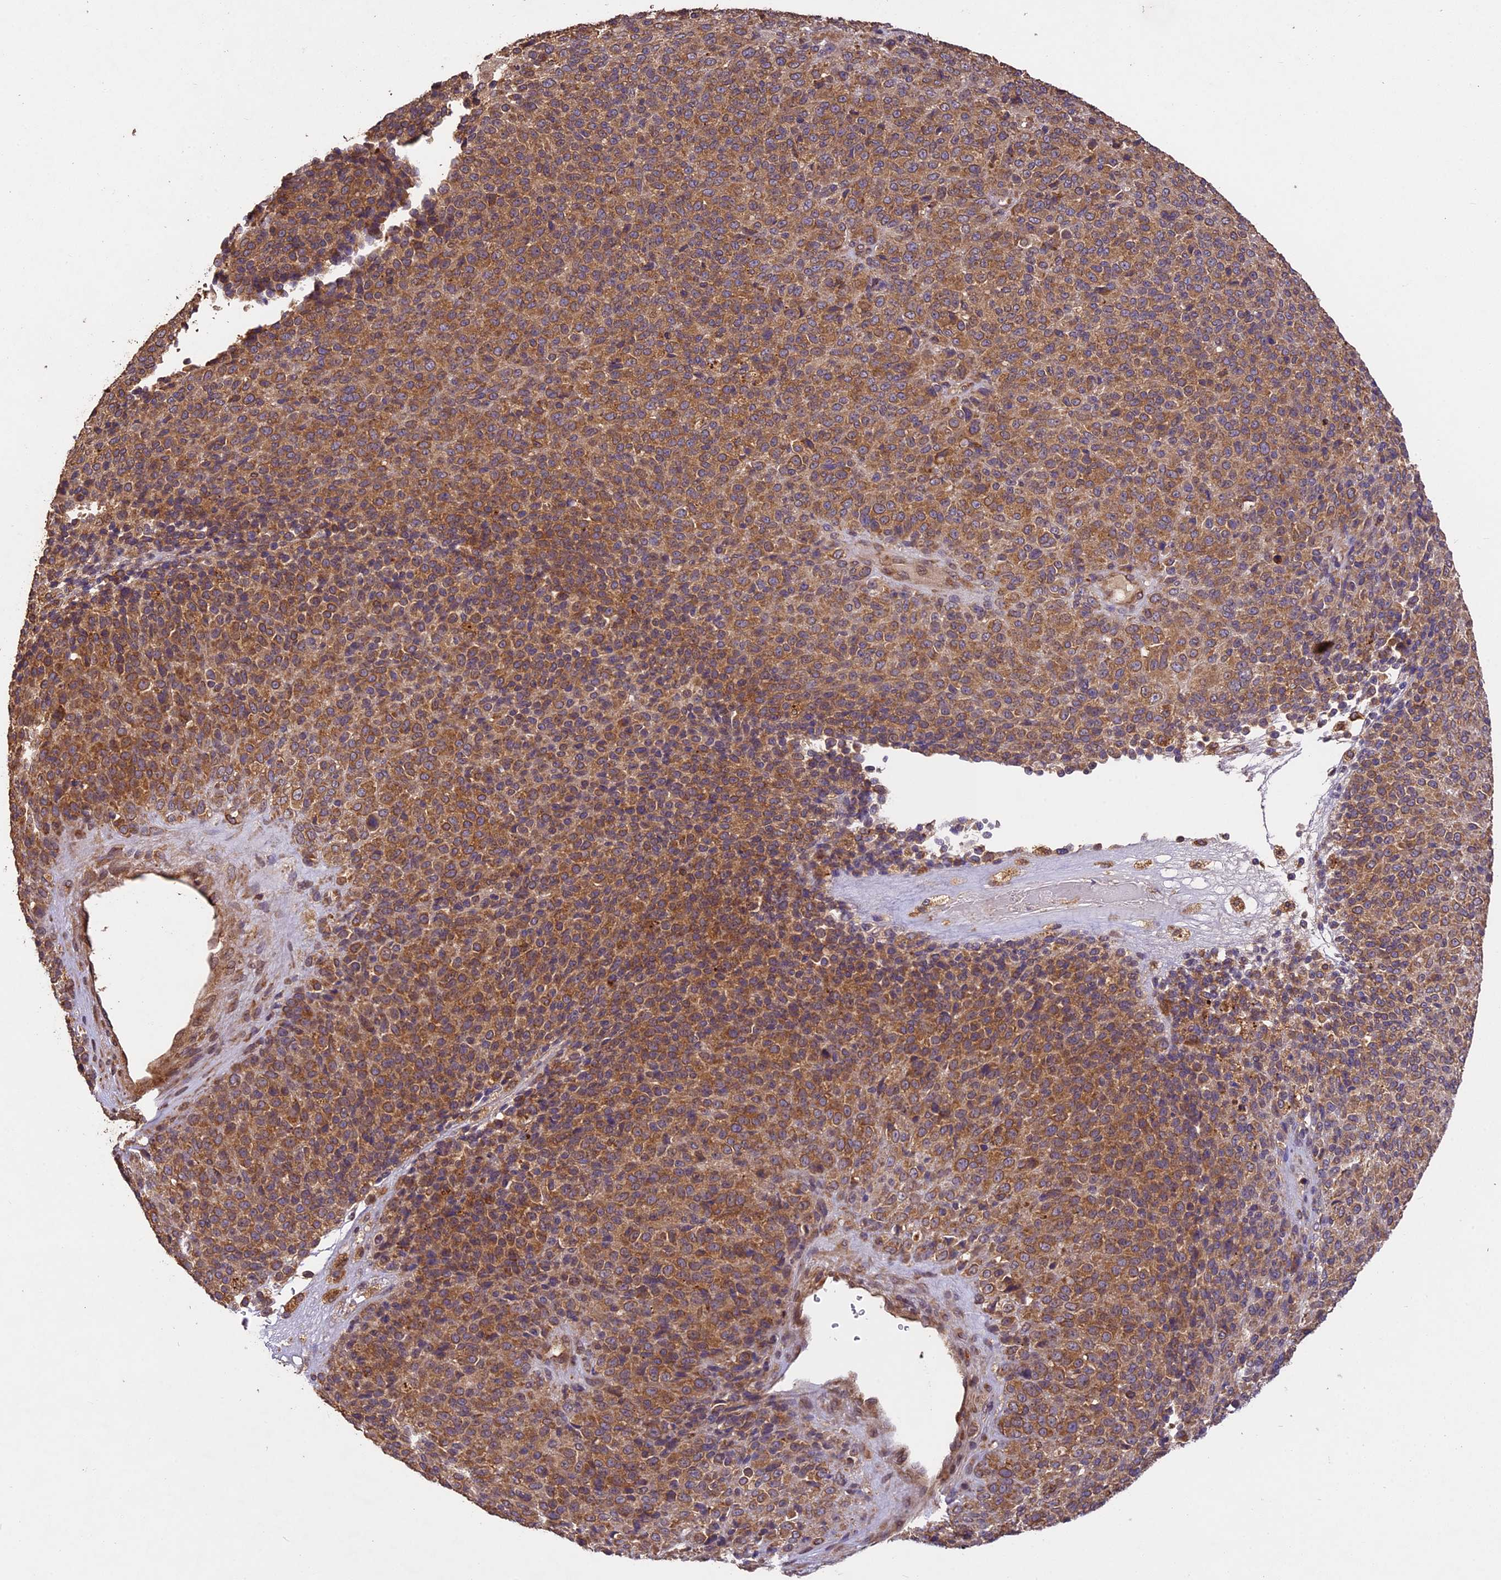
{"staining": {"intensity": "moderate", "quantity": ">75%", "location": "cytoplasmic/membranous"}, "tissue": "melanoma", "cell_type": "Tumor cells", "image_type": "cancer", "snomed": [{"axis": "morphology", "description": "Malignant melanoma, Metastatic site"}, {"axis": "topography", "description": "Brain"}], "caption": "High-magnification brightfield microscopy of malignant melanoma (metastatic site) stained with DAB (3,3'-diaminobenzidine) (brown) and counterstained with hematoxylin (blue). tumor cells exhibit moderate cytoplasmic/membranous staining is present in about>75% of cells. (Brightfield microscopy of DAB IHC at high magnification).", "gene": "BRAP", "patient": {"sex": "female", "age": 56}}